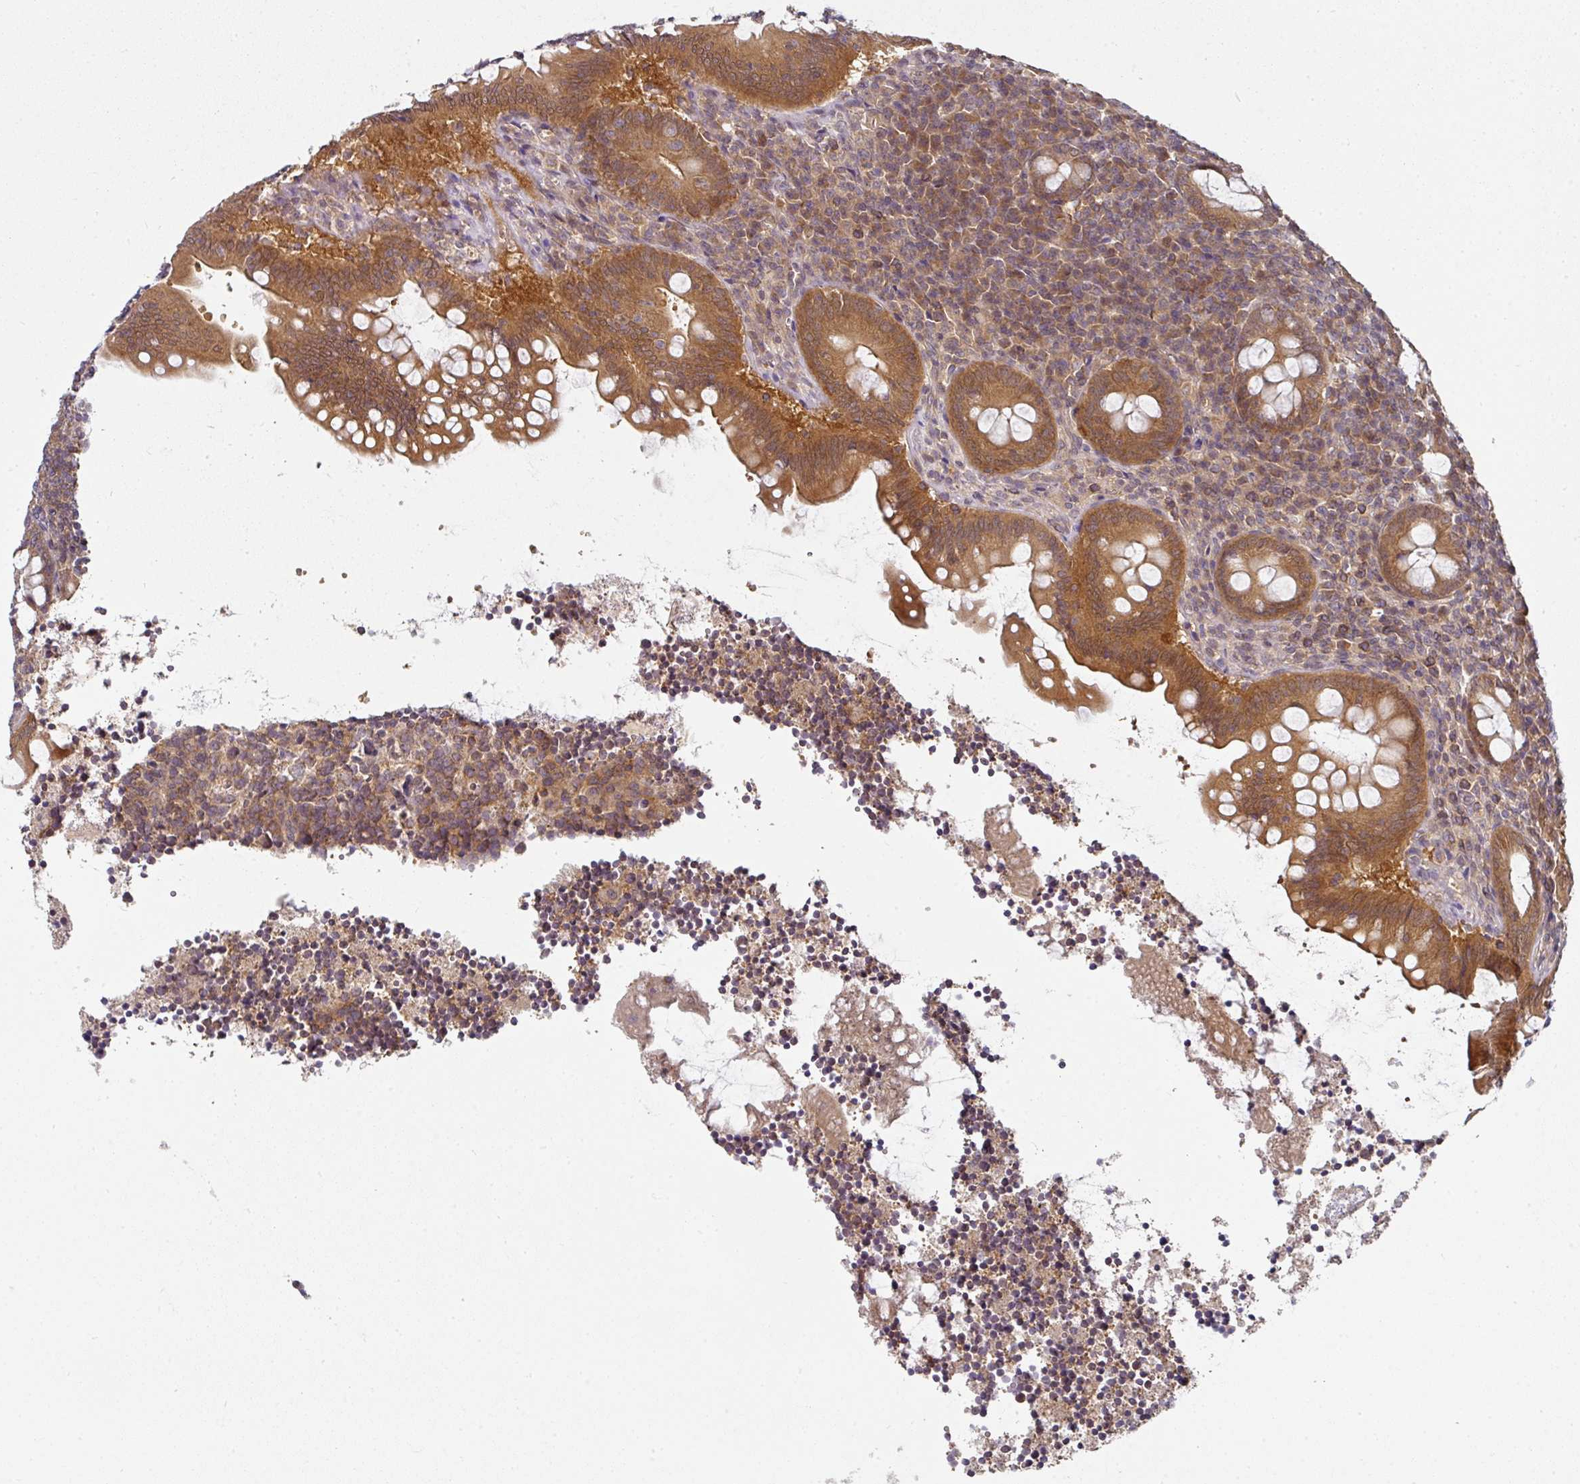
{"staining": {"intensity": "moderate", "quantity": ">75%", "location": "cytoplasmic/membranous"}, "tissue": "appendix", "cell_type": "Glandular cells", "image_type": "normal", "snomed": [{"axis": "morphology", "description": "Normal tissue, NOS"}, {"axis": "topography", "description": "Appendix"}], "caption": "Benign appendix displays moderate cytoplasmic/membranous positivity in approximately >75% of glandular cells The protein is shown in brown color, while the nuclei are stained blue..", "gene": "MAP2K2", "patient": {"sex": "female", "age": 33}}